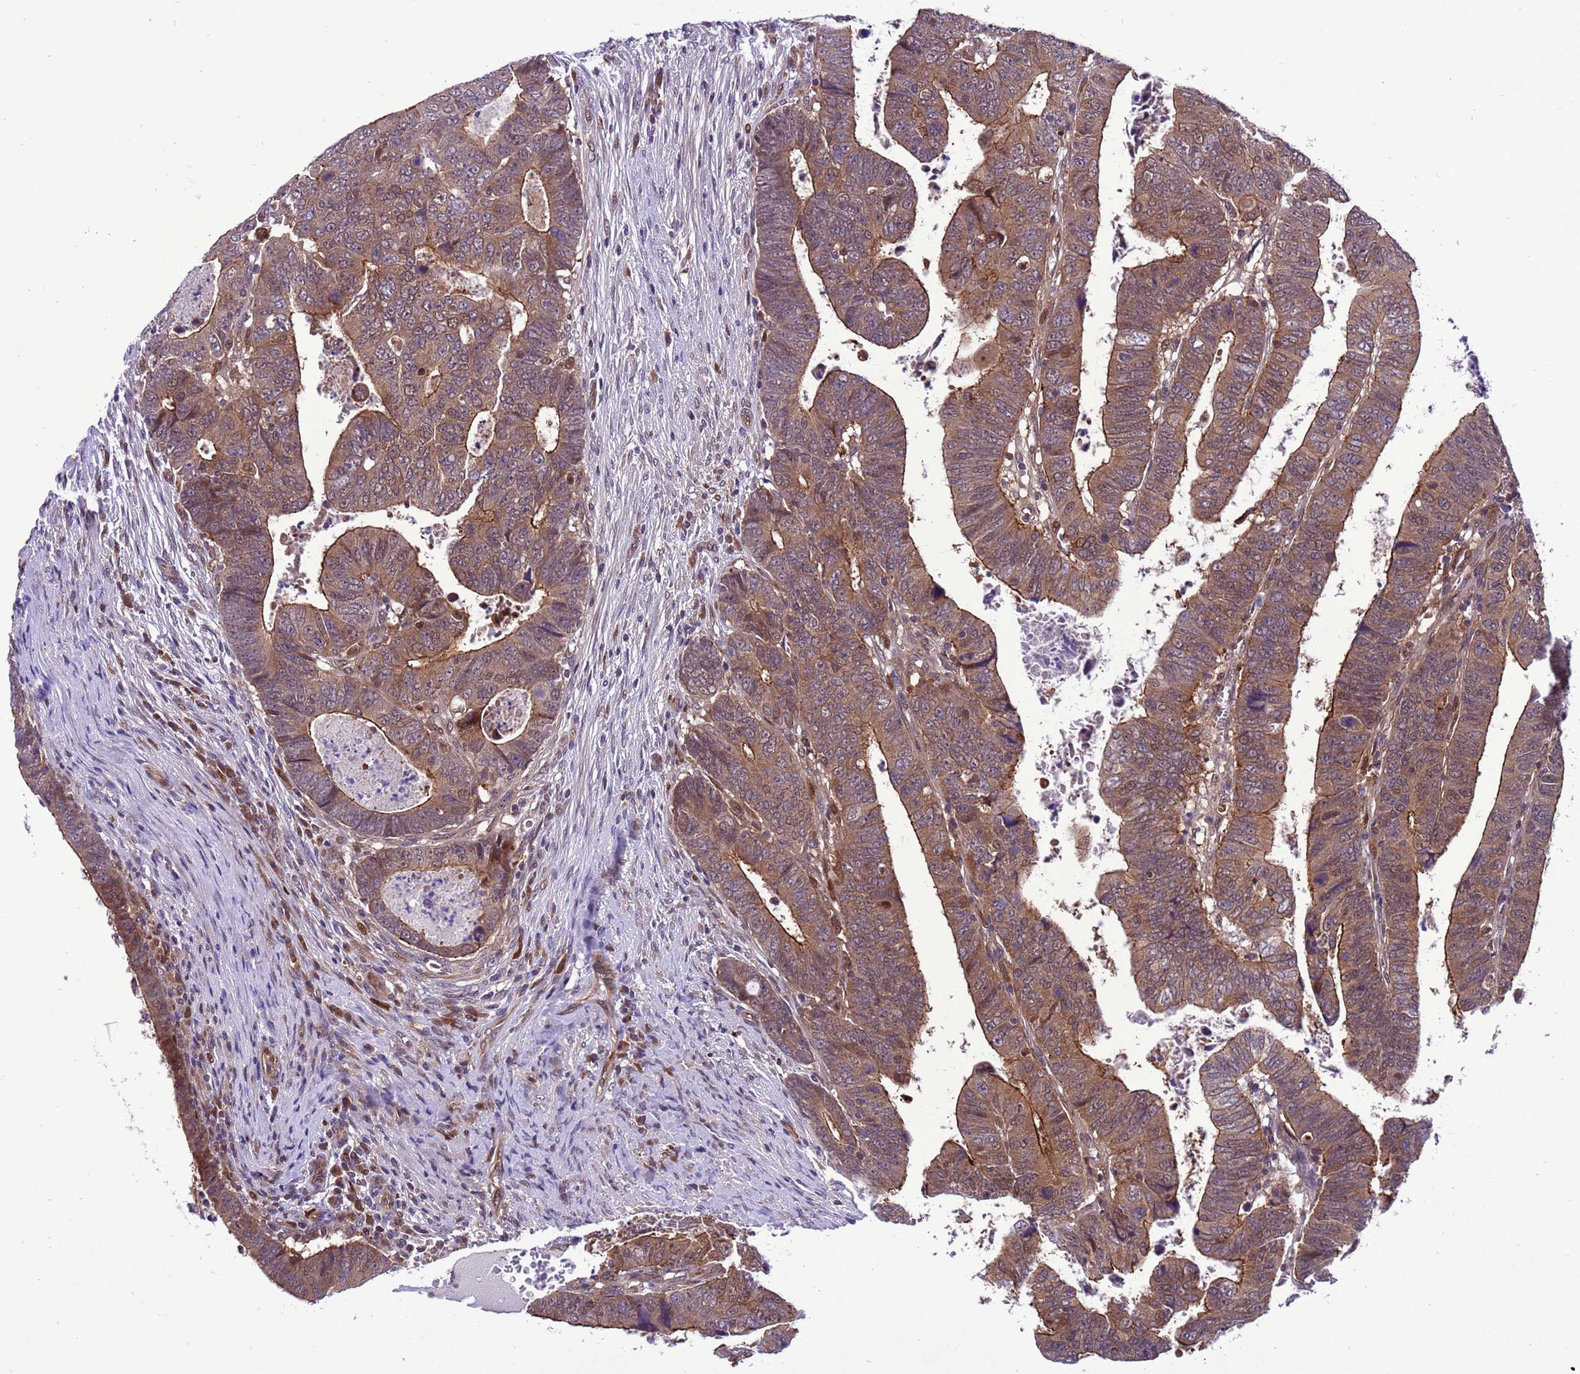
{"staining": {"intensity": "moderate", "quantity": ">75%", "location": "cytoplasmic/membranous"}, "tissue": "colorectal cancer", "cell_type": "Tumor cells", "image_type": "cancer", "snomed": [{"axis": "morphology", "description": "Normal tissue, NOS"}, {"axis": "morphology", "description": "Adenocarcinoma, NOS"}, {"axis": "topography", "description": "Rectum"}], "caption": "High-power microscopy captured an immunohistochemistry image of colorectal adenocarcinoma, revealing moderate cytoplasmic/membranous expression in approximately >75% of tumor cells. The staining was performed using DAB (3,3'-diaminobenzidine) to visualize the protein expression in brown, while the nuclei were stained in blue with hematoxylin (Magnification: 20x).", "gene": "RASD1", "patient": {"sex": "female", "age": 65}}